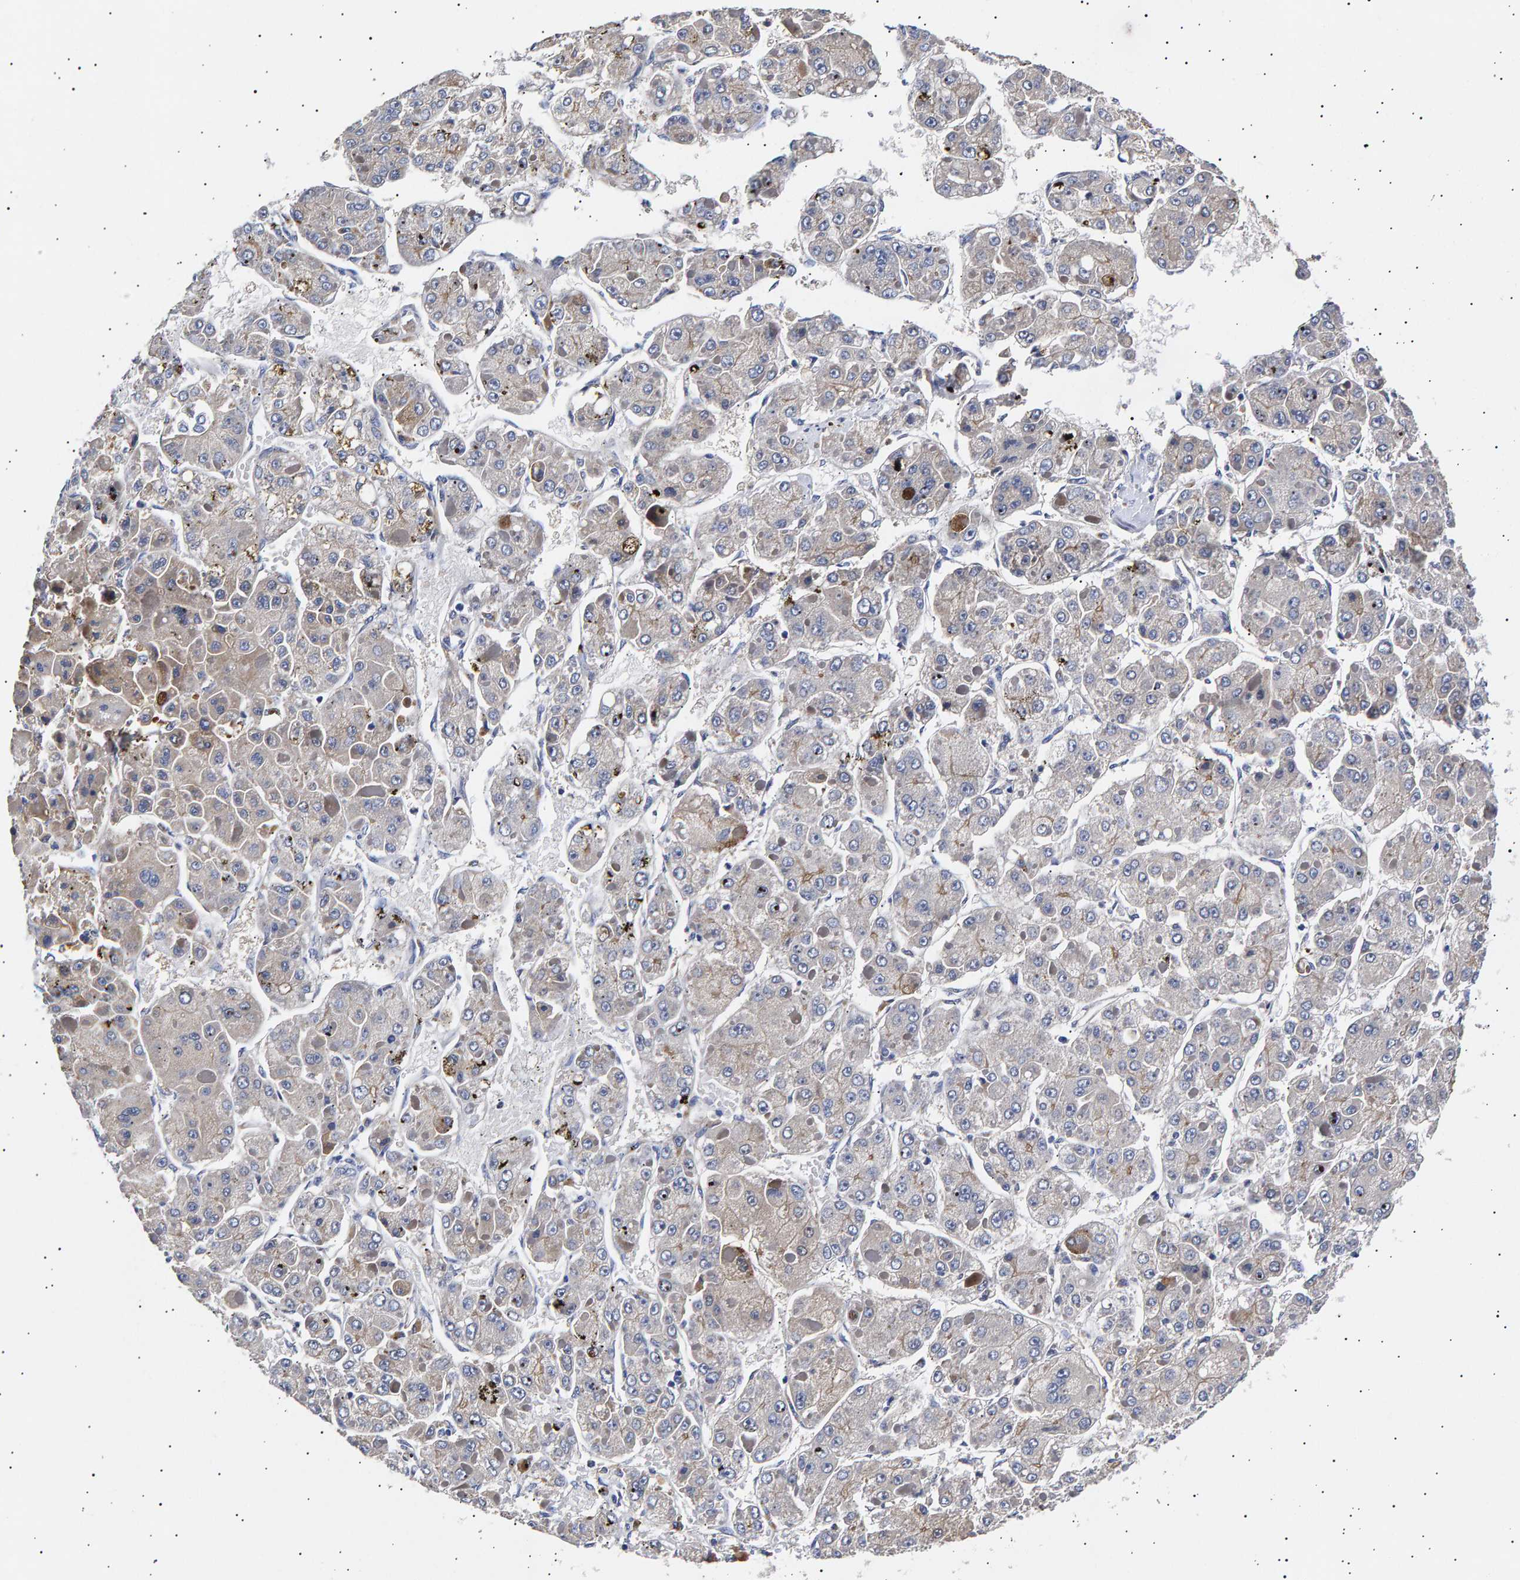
{"staining": {"intensity": "weak", "quantity": "<25%", "location": "cytoplasmic/membranous"}, "tissue": "liver cancer", "cell_type": "Tumor cells", "image_type": "cancer", "snomed": [{"axis": "morphology", "description": "Carcinoma, Hepatocellular, NOS"}, {"axis": "topography", "description": "Liver"}], "caption": "IHC histopathology image of human liver hepatocellular carcinoma stained for a protein (brown), which displays no positivity in tumor cells. Brightfield microscopy of IHC stained with DAB (3,3'-diaminobenzidine) (brown) and hematoxylin (blue), captured at high magnification.", "gene": "ANKRD40", "patient": {"sex": "female", "age": 73}}